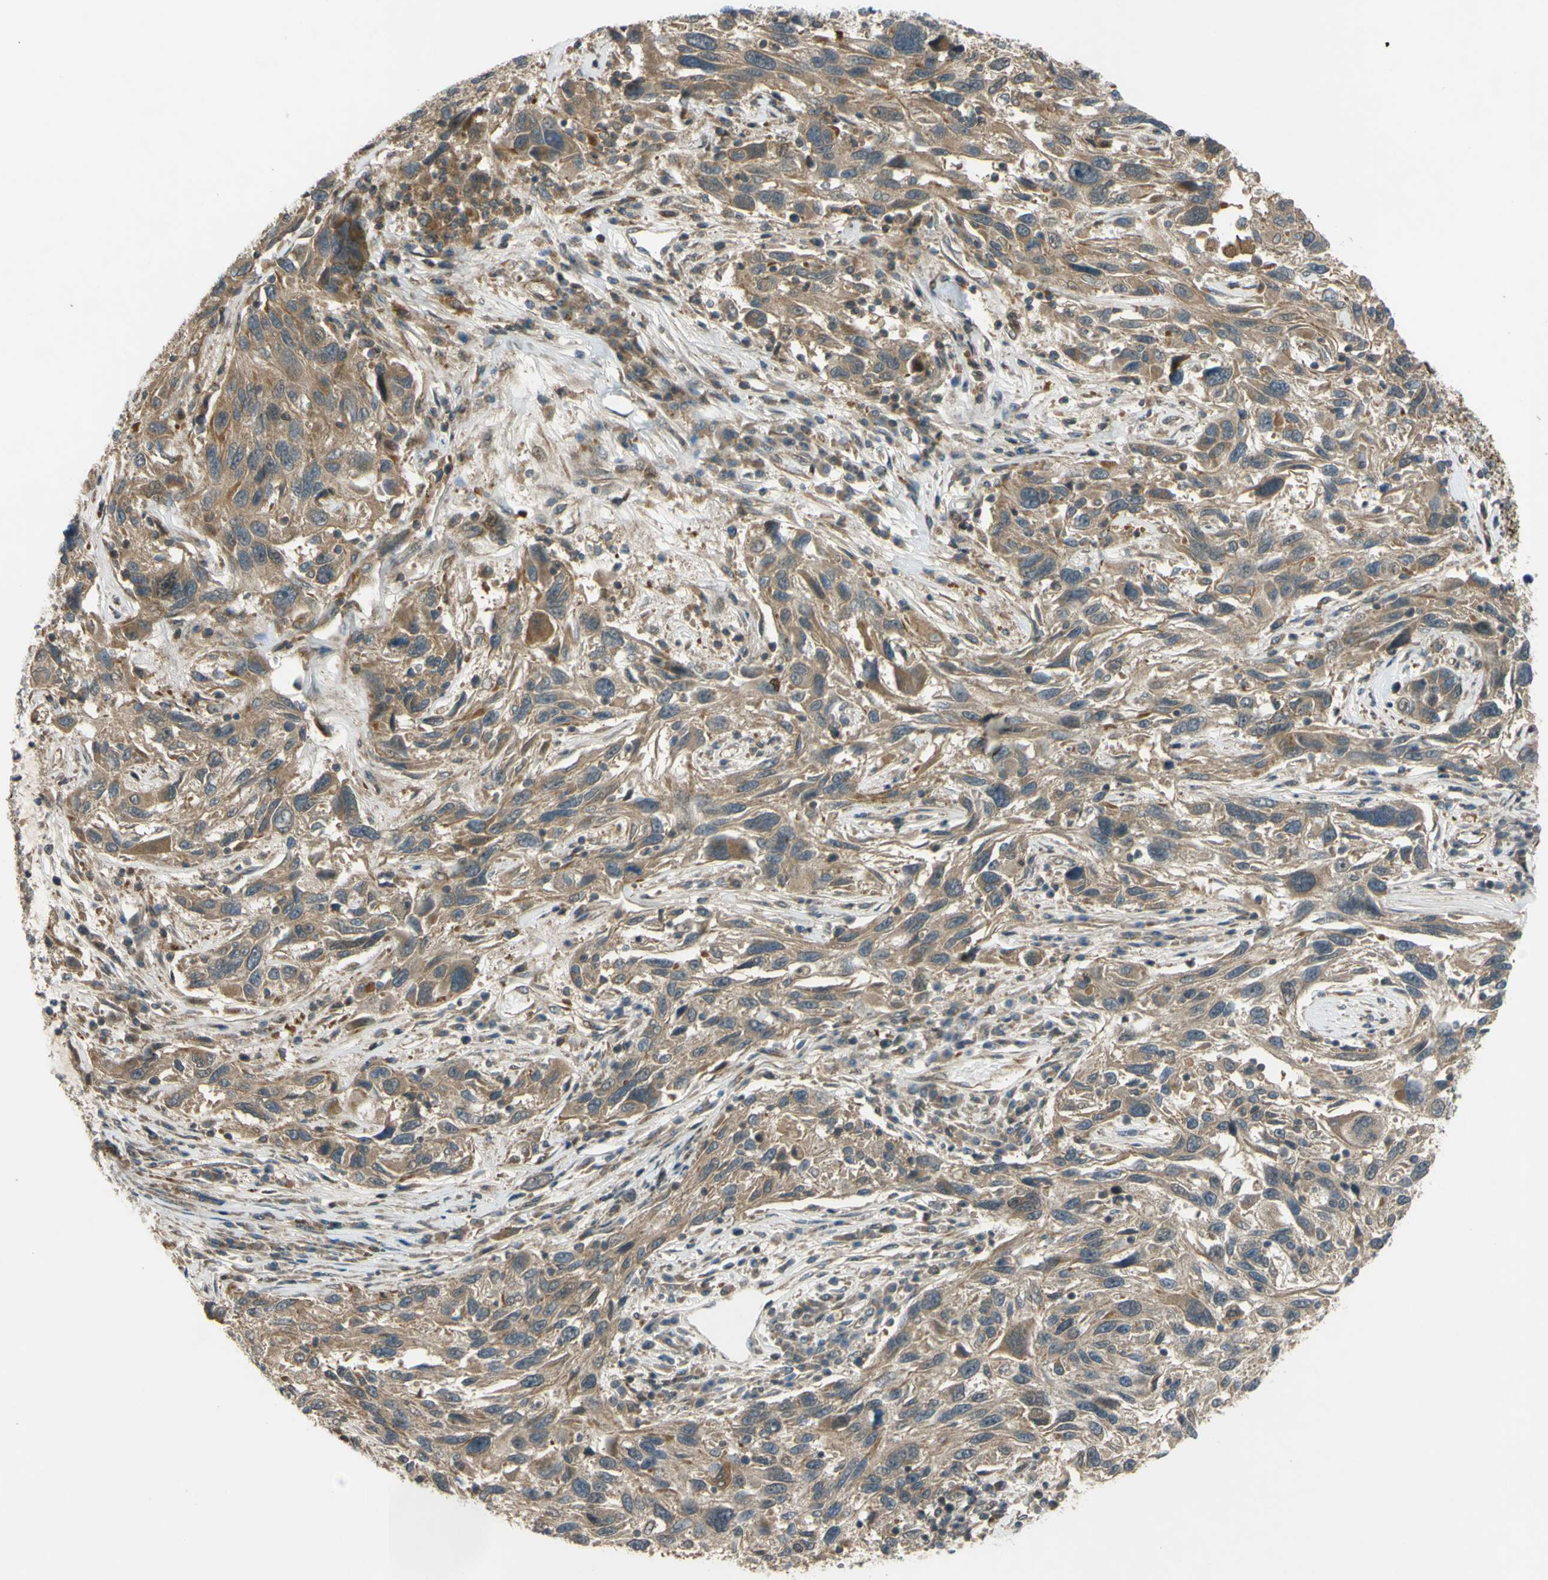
{"staining": {"intensity": "moderate", "quantity": ">75%", "location": "cytoplasmic/membranous"}, "tissue": "melanoma", "cell_type": "Tumor cells", "image_type": "cancer", "snomed": [{"axis": "morphology", "description": "Malignant melanoma, NOS"}, {"axis": "topography", "description": "Skin"}], "caption": "Brown immunohistochemical staining in melanoma reveals moderate cytoplasmic/membranous expression in approximately >75% of tumor cells. The staining was performed using DAB (3,3'-diaminobenzidine), with brown indicating positive protein expression. Nuclei are stained blue with hematoxylin.", "gene": "FLII", "patient": {"sex": "male", "age": 53}}